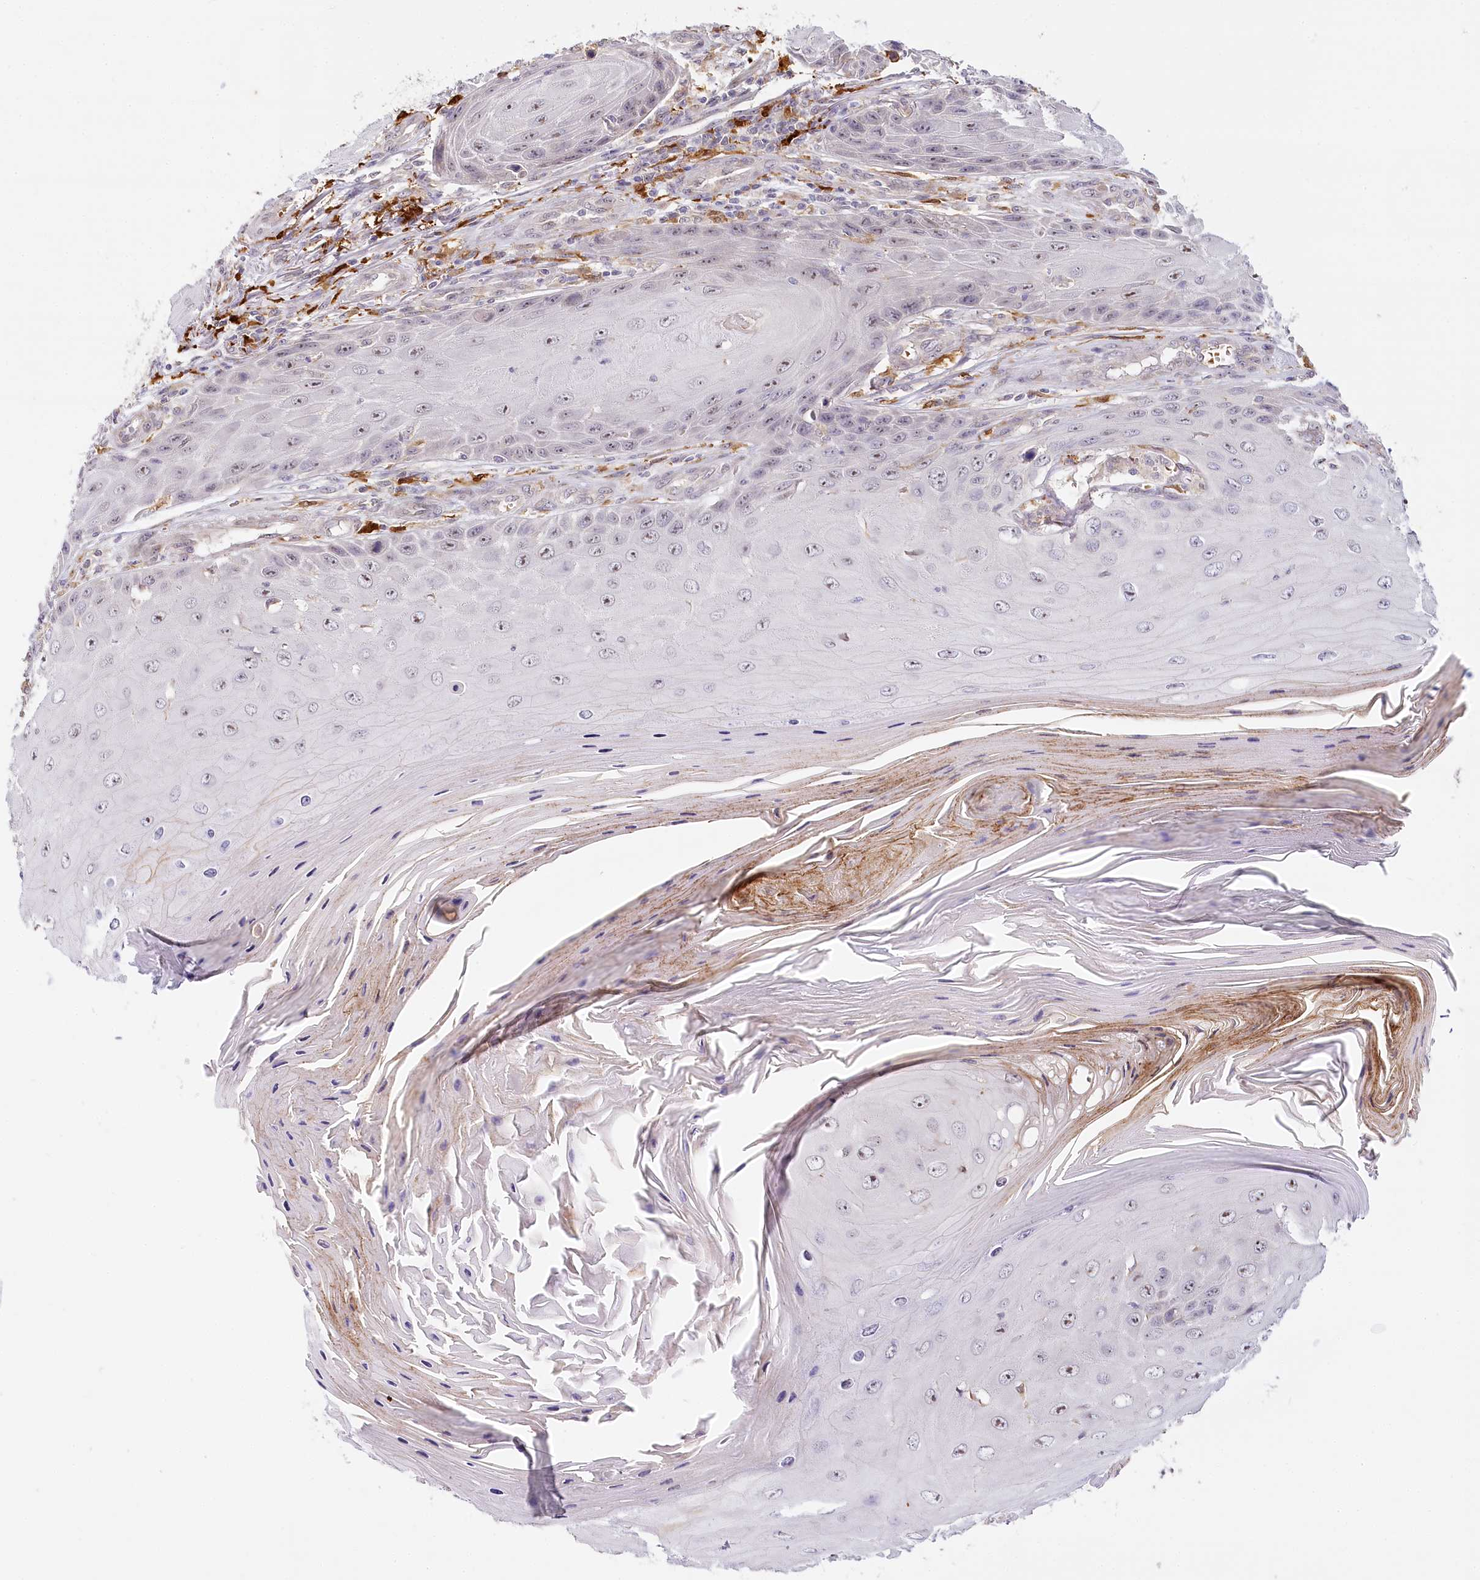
{"staining": {"intensity": "weak", "quantity": "<25%", "location": "nuclear"}, "tissue": "skin cancer", "cell_type": "Tumor cells", "image_type": "cancer", "snomed": [{"axis": "morphology", "description": "Squamous cell carcinoma, NOS"}, {"axis": "topography", "description": "Skin"}], "caption": "This histopathology image is of skin cancer stained with immunohistochemistry (IHC) to label a protein in brown with the nuclei are counter-stained blue. There is no staining in tumor cells.", "gene": "WDR36", "patient": {"sex": "female", "age": 73}}